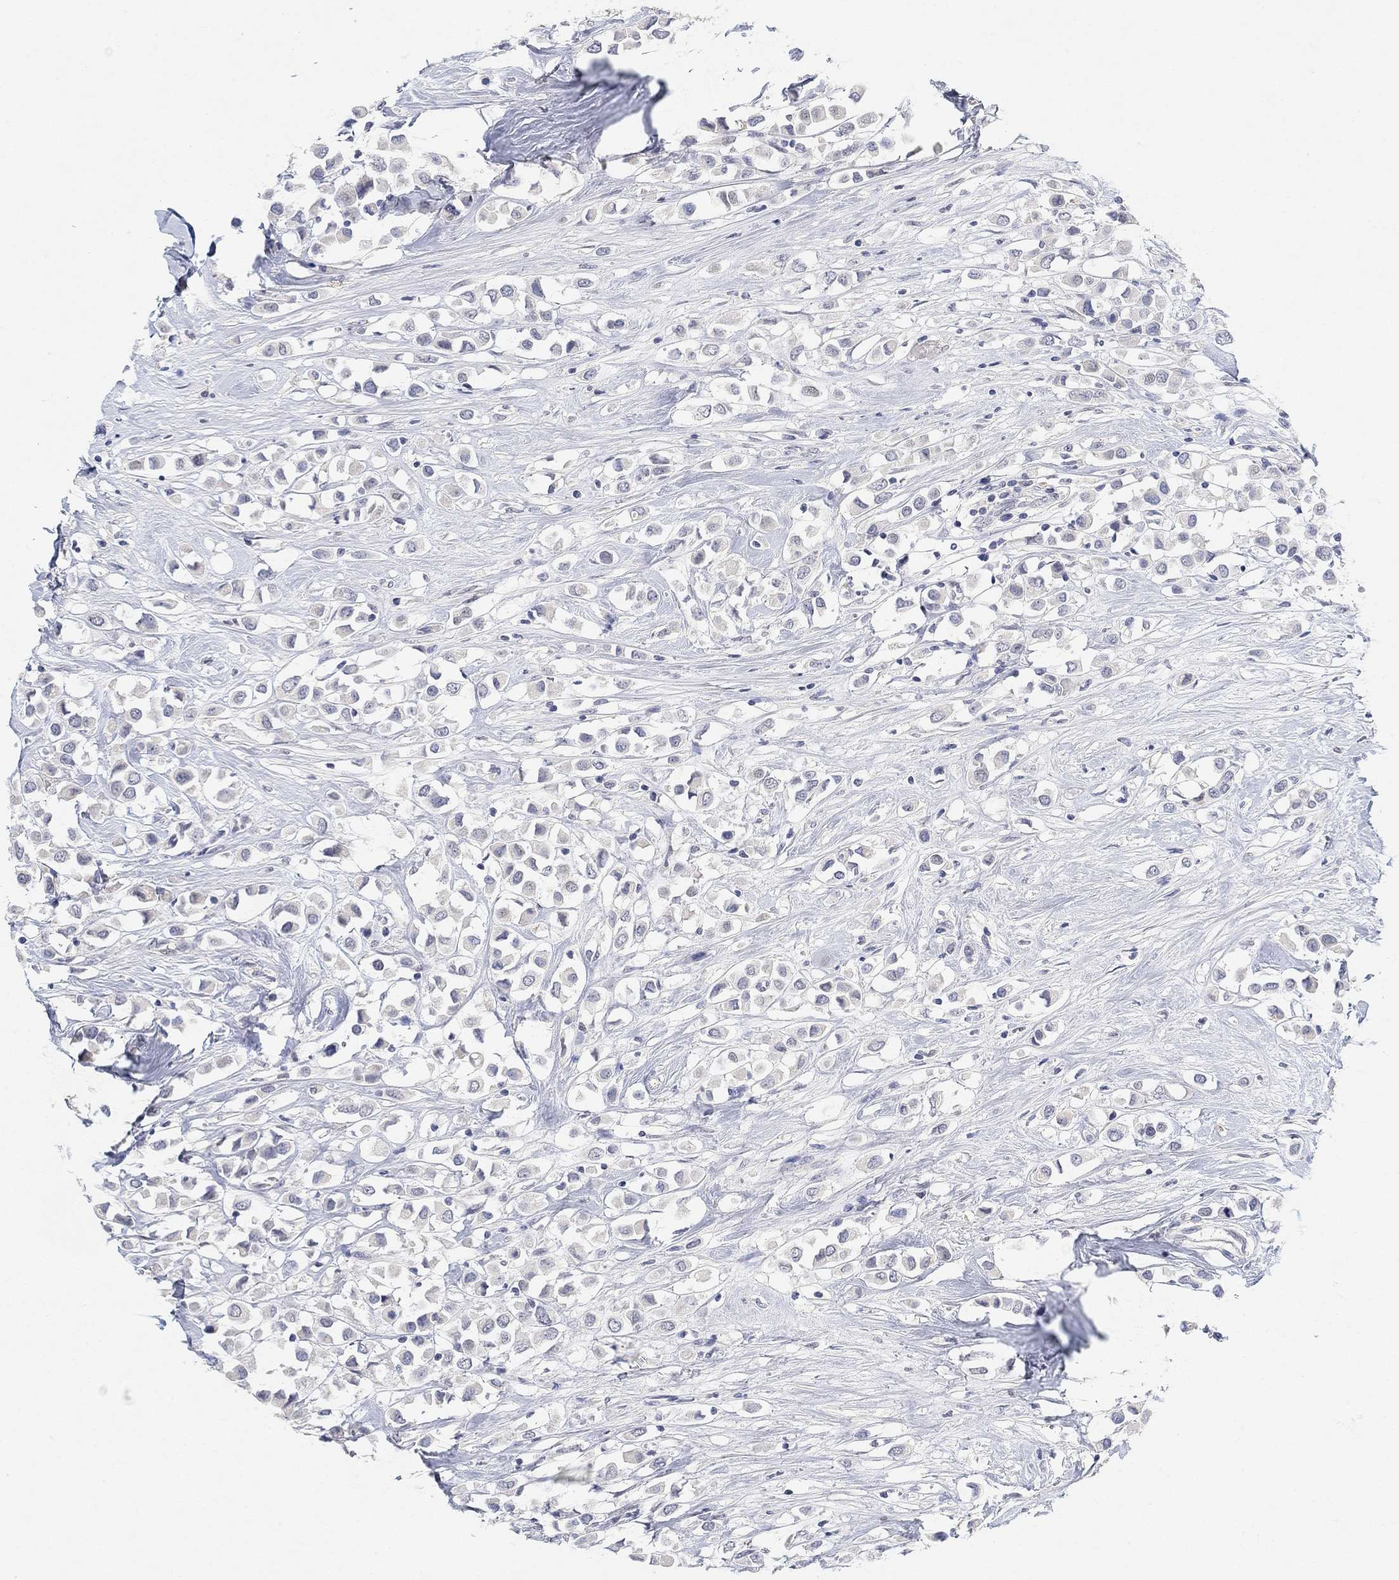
{"staining": {"intensity": "negative", "quantity": "none", "location": "none"}, "tissue": "breast cancer", "cell_type": "Tumor cells", "image_type": "cancer", "snomed": [{"axis": "morphology", "description": "Duct carcinoma"}, {"axis": "topography", "description": "Breast"}], "caption": "Tumor cells are negative for protein expression in human breast infiltrating ductal carcinoma.", "gene": "VAT1L", "patient": {"sex": "female", "age": 61}}